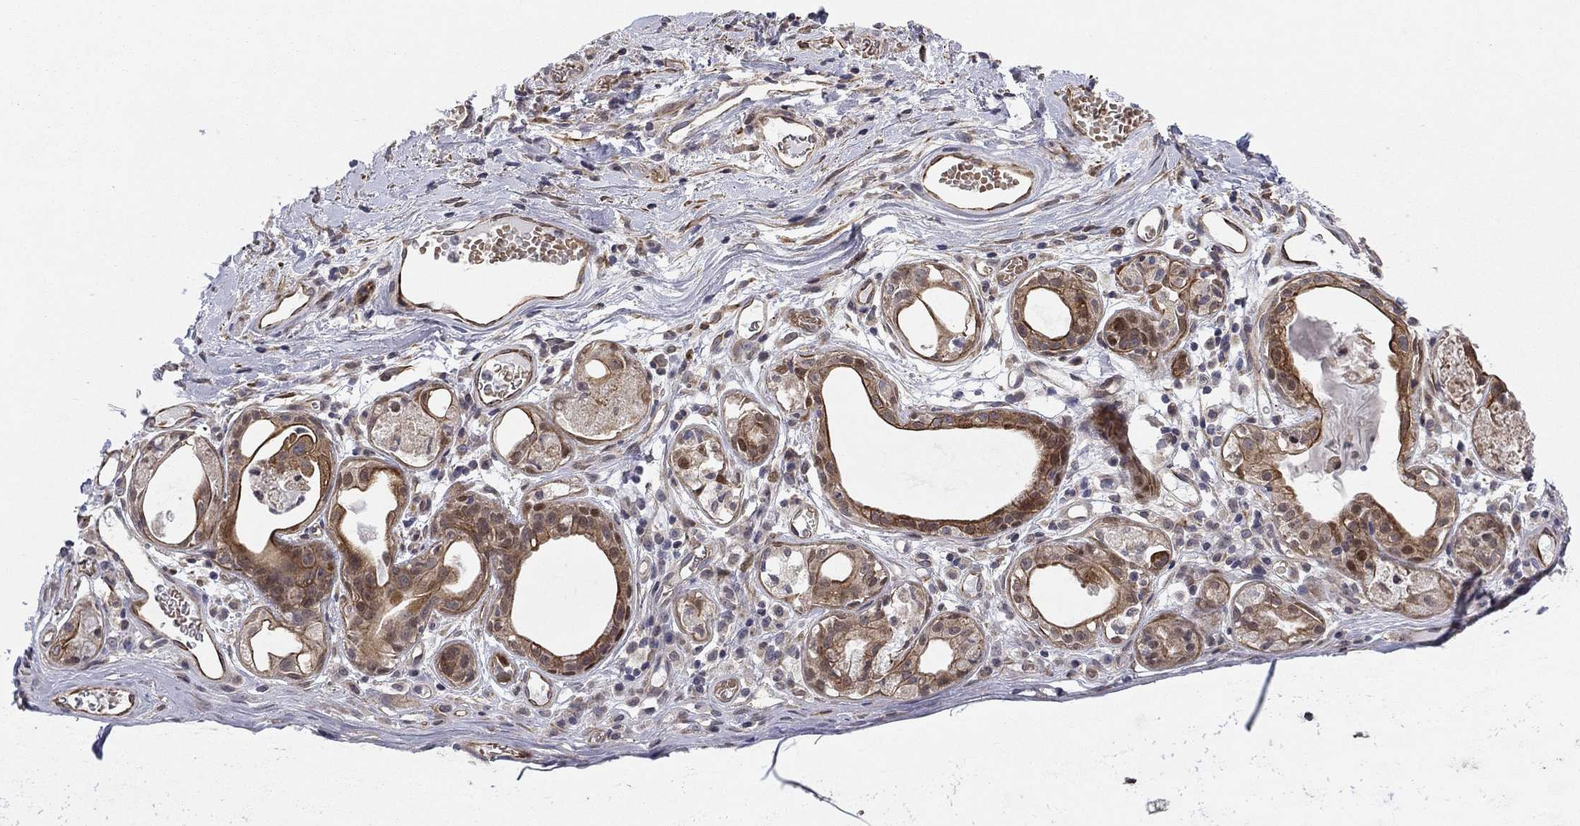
{"staining": {"intensity": "weak", "quantity": "25%-75%", "location": "nuclear"}, "tissue": "soft tissue", "cell_type": "Fibroblasts", "image_type": "normal", "snomed": [{"axis": "morphology", "description": "Normal tissue, NOS"}, {"axis": "topography", "description": "Cartilage tissue"}], "caption": "Fibroblasts display weak nuclear expression in approximately 25%-75% of cells in unremarkable soft tissue. (DAB IHC, brown staining for protein, blue staining for nuclei).", "gene": "BCL11A", "patient": {"sex": "male", "age": 81}}